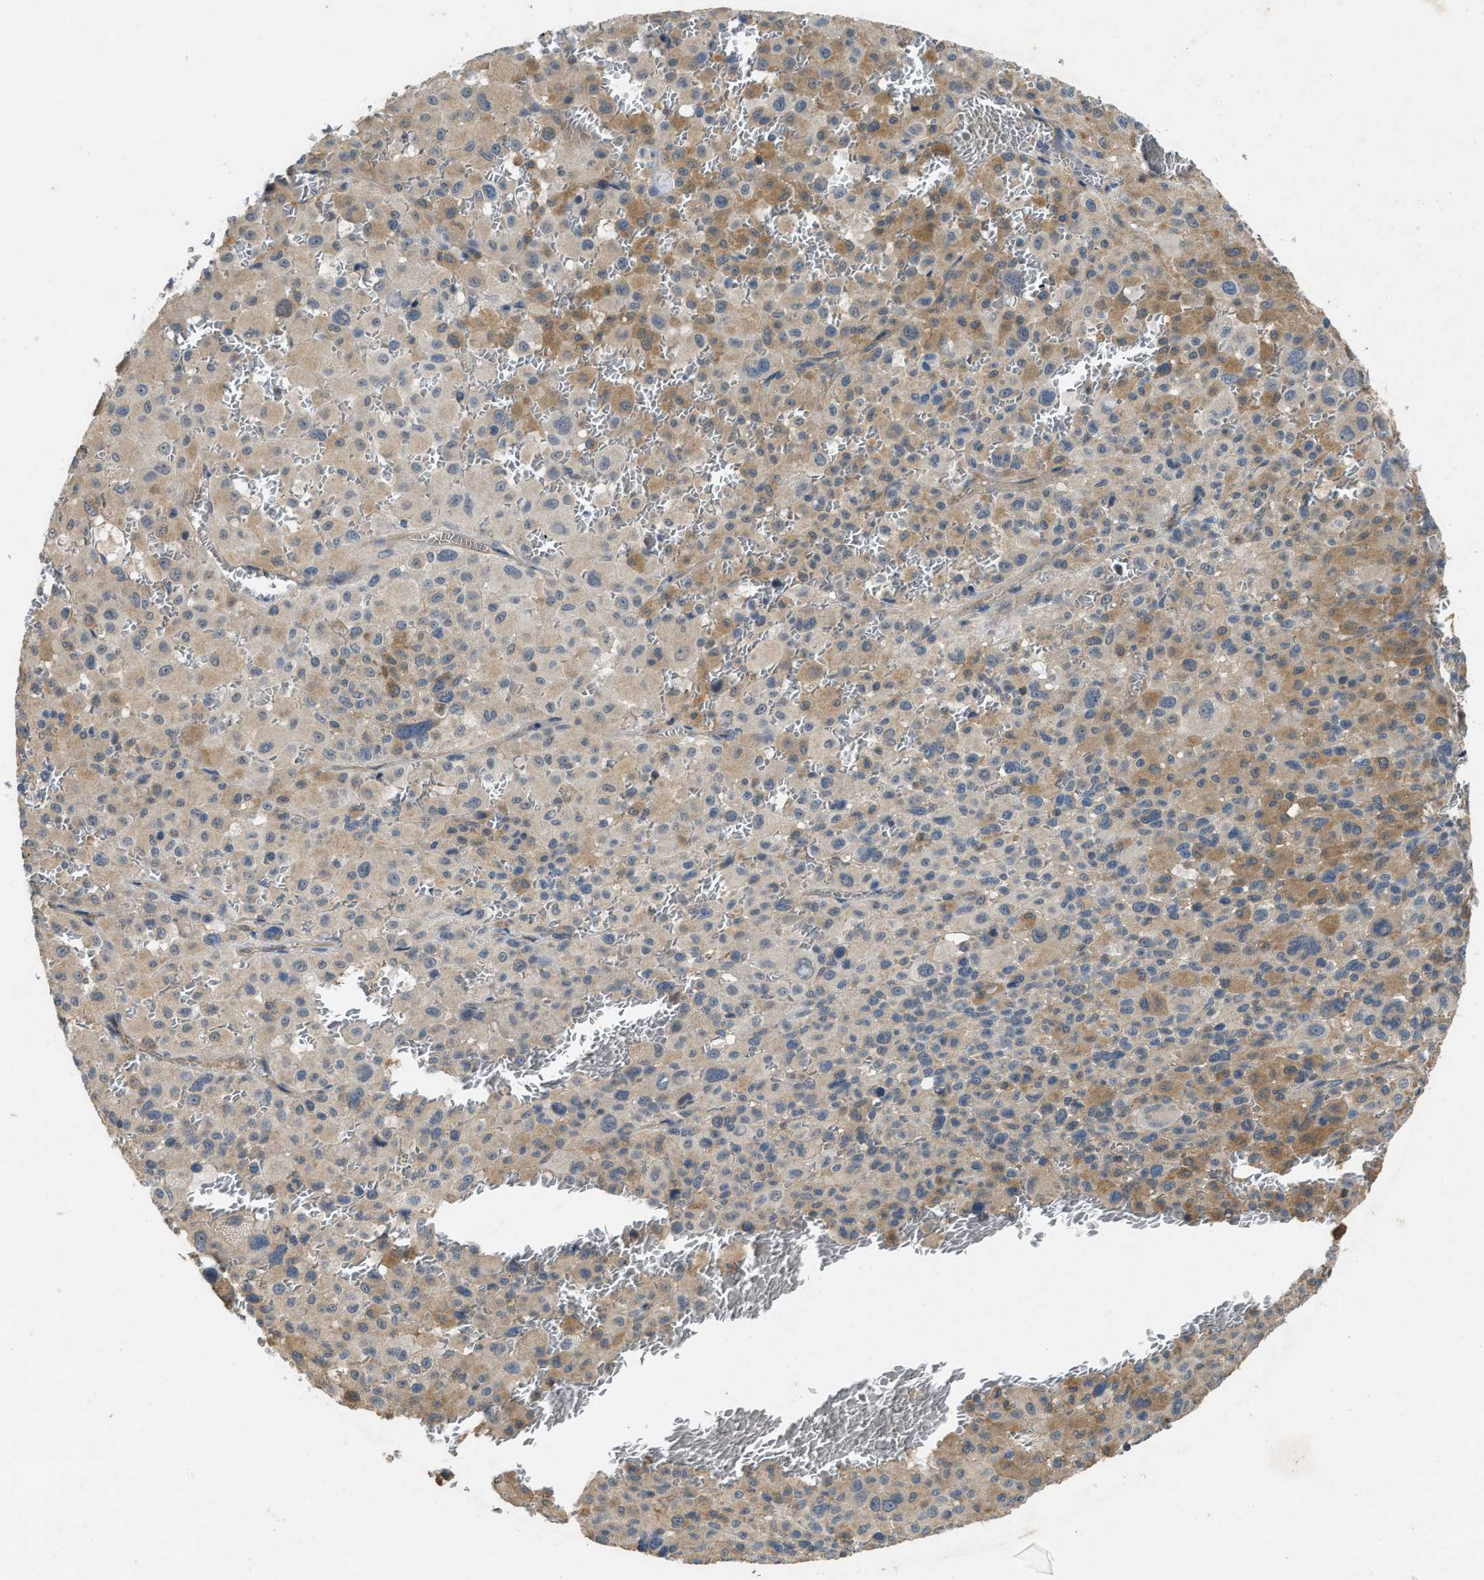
{"staining": {"intensity": "moderate", "quantity": "<25%", "location": "cytoplasmic/membranous"}, "tissue": "melanoma", "cell_type": "Tumor cells", "image_type": "cancer", "snomed": [{"axis": "morphology", "description": "Malignant melanoma, Metastatic site"}, {"axis": "topography", "description": "Skin"}], "caption": "Human malignant melanoma (metastatic site) stained for a protein (brown) shows moderate cytoplasmic/membranous positive positivity in about <25% of tumor cells.", "gene": "PPP3CA", "patient": {"sex": "female", "age": 74}}